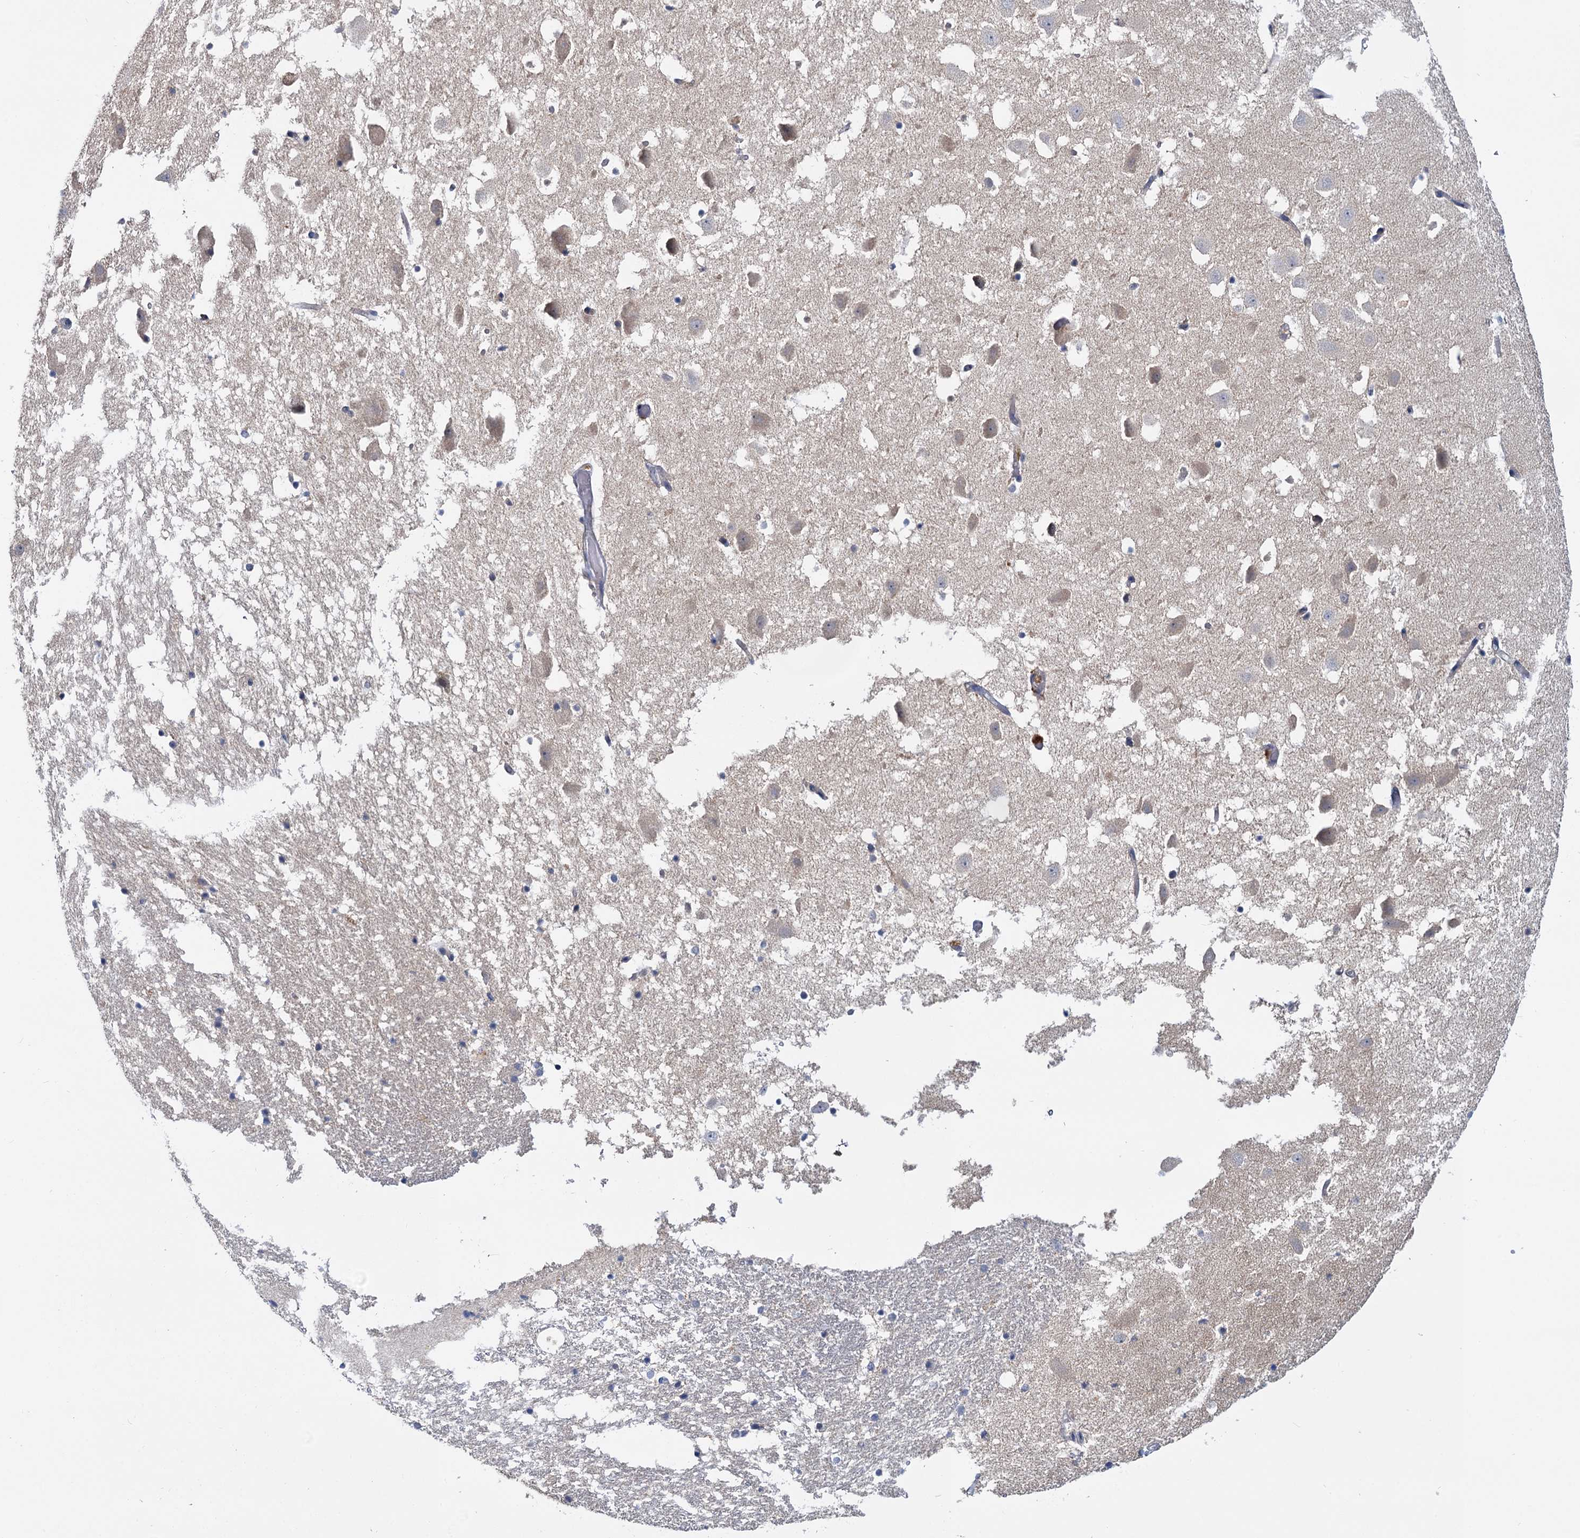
{"staining": {"intensity": "negative", "quantity": "none", "location": "none"}, "tissue": "hippocampus", "cell_type": "Glial cells", "image_type": "normal", "snomed": [{"axis": "morphology", "description": "Normal tissue, NOS"}, {"axis": "topography", "description": "Hippocampus"}], "caption": "The immunohistochemistry (IHC) photomicrograph has no significant staining in glial cells of hippocampus.", "gene": "ANKRD42", "patient": {"sex": "female", "age": 52}}